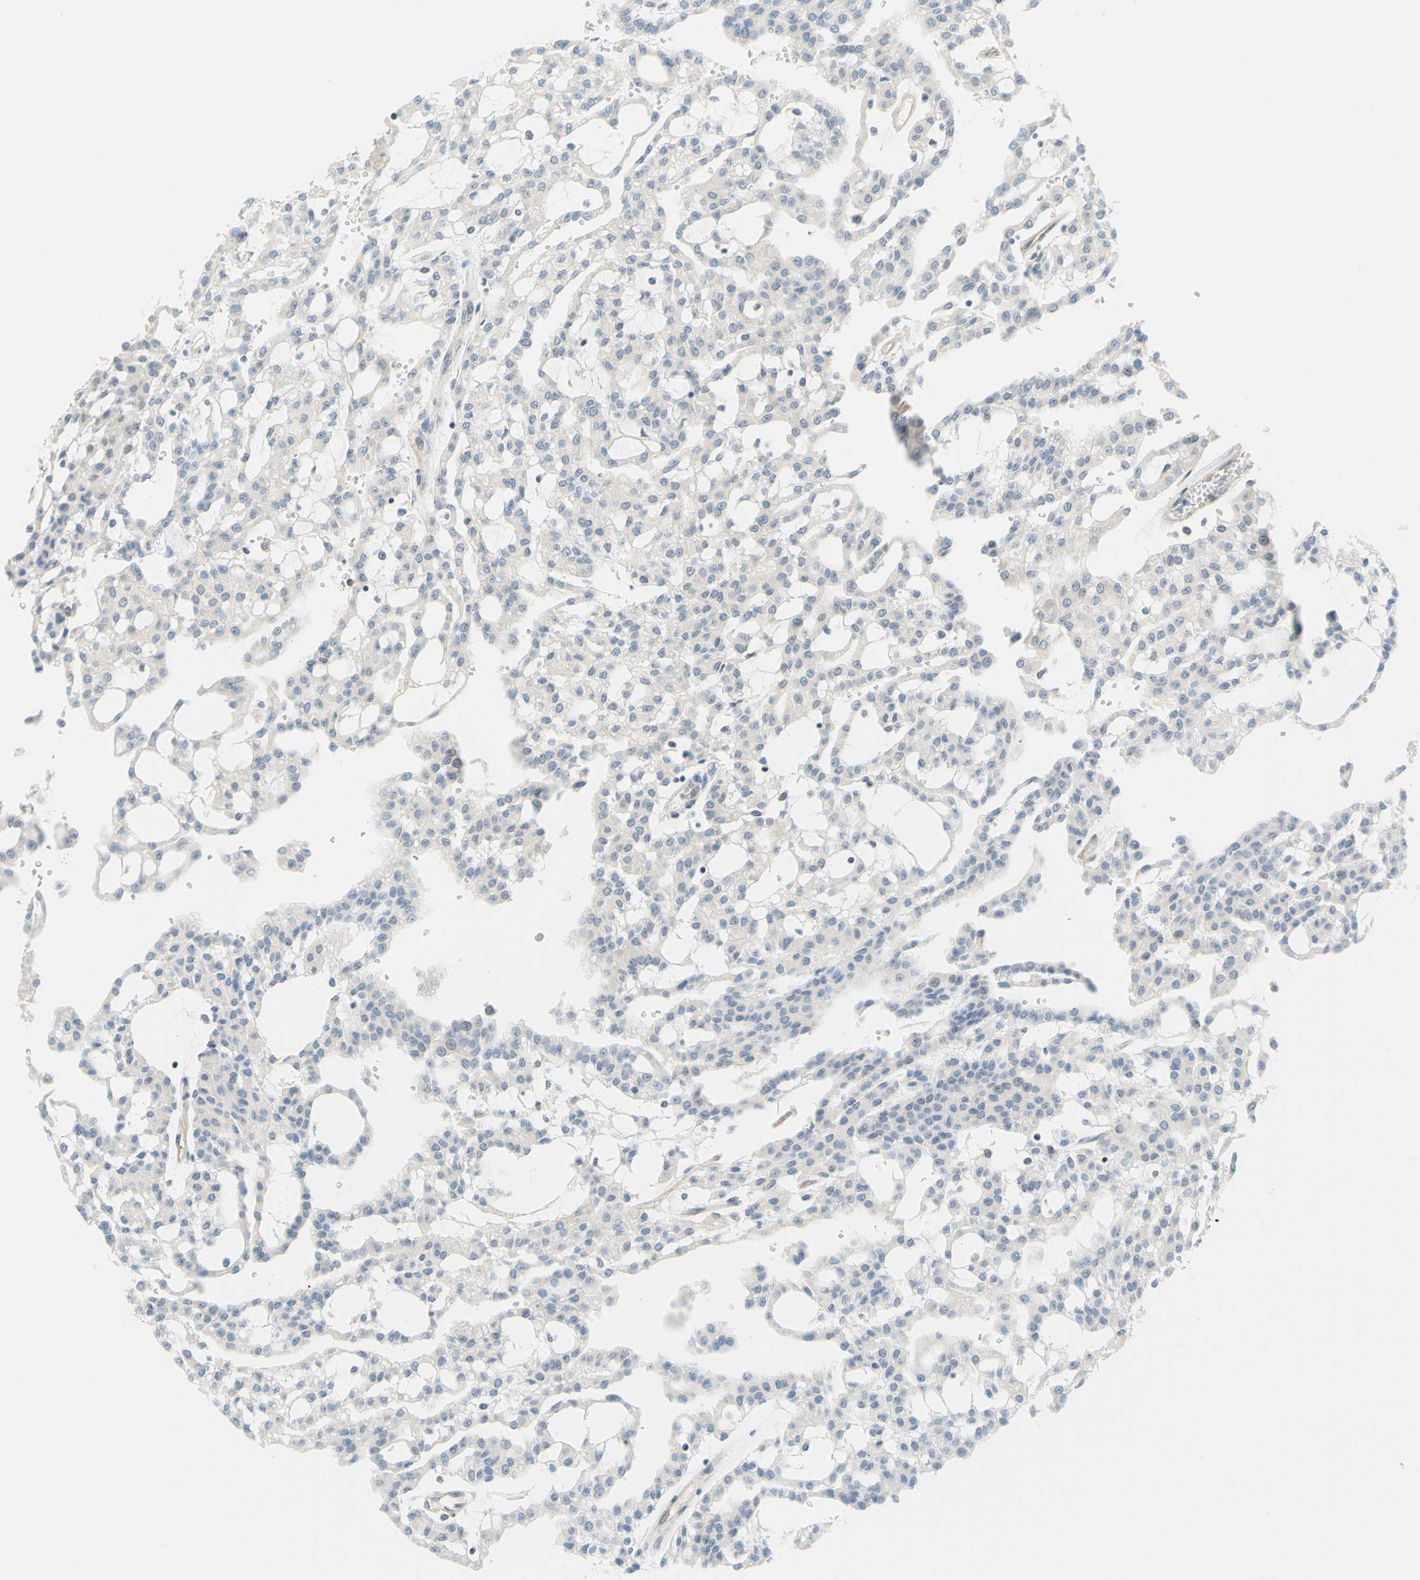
{"staining": {"intensity": "negative", "quantity": "none", "location": "none"}, "tissue": "renal cancer", "cell_type": "Tumor cells", "image_type": "cancer", "snomed": [{"axis": "morphology", "description": "Adenocarcinoma, NOS"}, {"axis": "topography", "description": "Kidney"}], "caption": "A micrograph of human renal cancer (adenocarcinoma) is negative for staining in tumor cells.", "gene": "C2CD2L", "patient": {"sex": "male", "age": 63}}